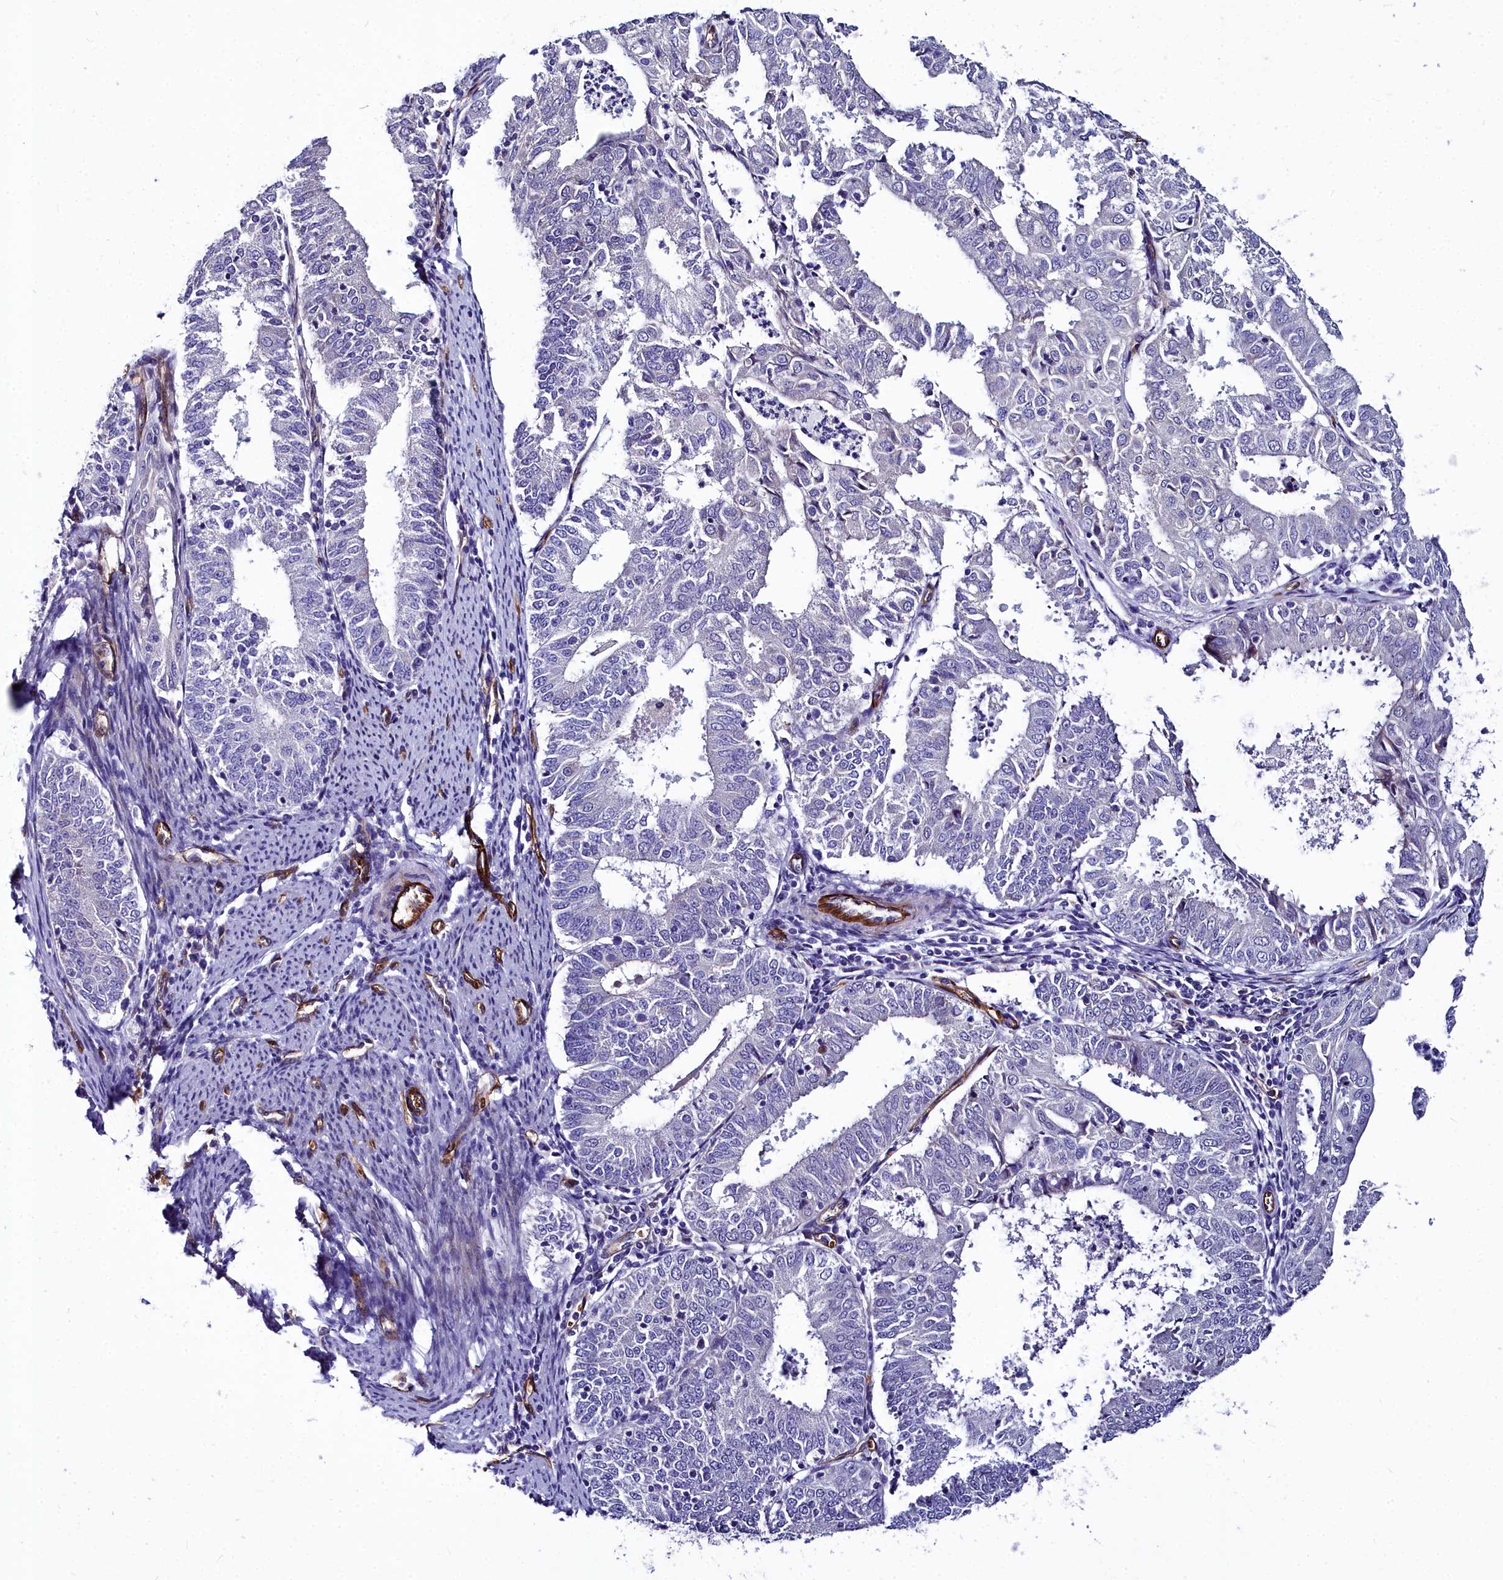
{"staining": {"intensity": "negative", "quantity": "none", "location": "none"}, "tissue": "endometrial cancer", "cell_type": "Tumor cells", "image_type": "cancer", "snomed": [{"axis": "morphology", "description": "Adenocarcinoma, NOS"}, {"axis": "topography", "description": "Endometrium"}], "caption": "This photomicrograph is of endometrial adenocarcinoma stained with immunohistochemistry (IHC) to label a protein in brown with the nuclei are counter-stained blue. There is no expression in tumor cells. (Stains: DAB IHC with hematoxylin counter stain, Microscopy: brightfield microscopy at high magnification).", "gene": "CYP4F11", "patient": {"sex": "female", "age": 57}}